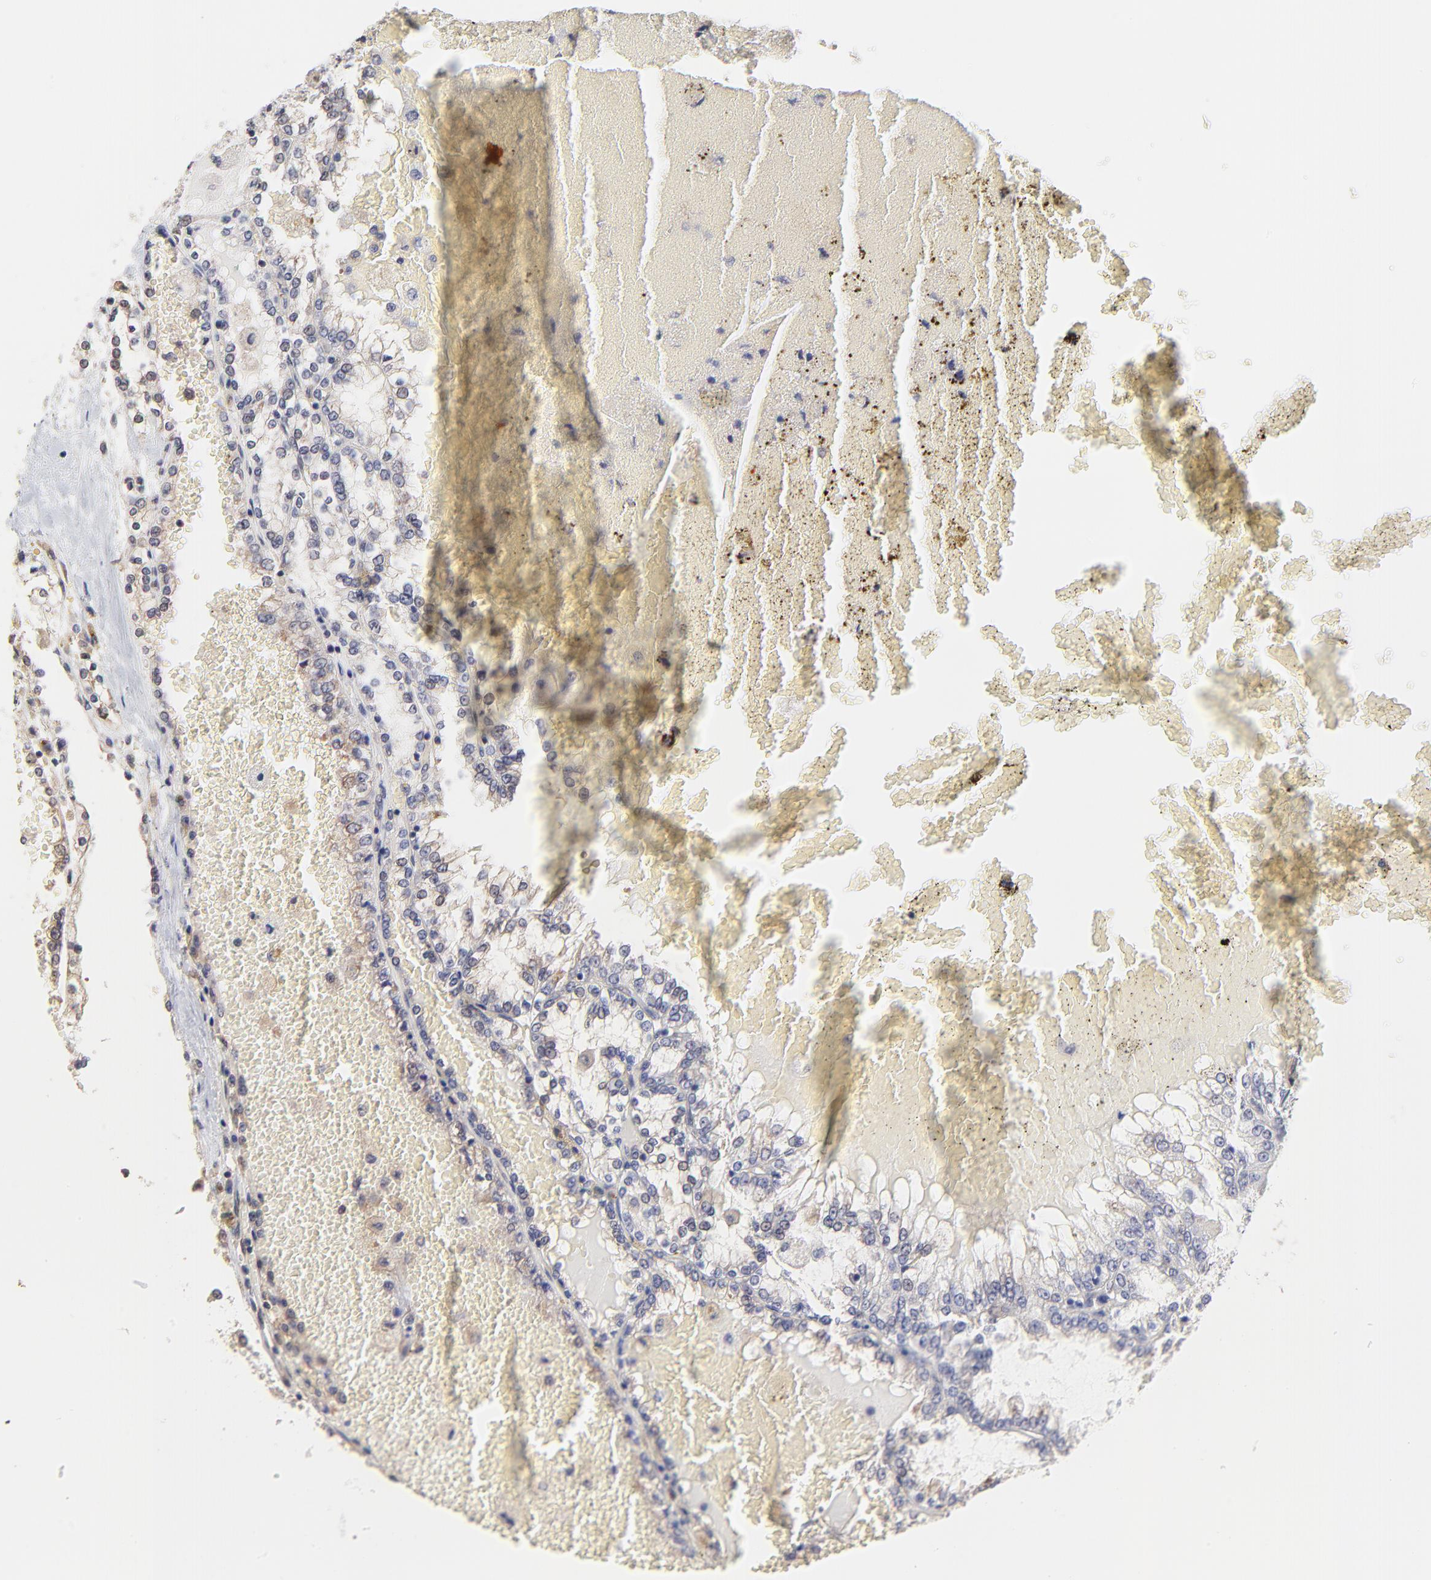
{"staining": {"intensity": "negative", "quantity": "none", "location": "none"}, "tissue": "renal cancer", "cell_type": "Tumor cells", "image_type": "cancer", "snomed": [{"axis": "morphology", "description": "Adenocarcinoma, NOS"}, {"axis": "topography", "description": "Kidney"}], "caption": "Protein analysis of renal adenocarcinoma reveals no significant positivity in tumor cells. (DAB (3,3'-diaminobenzidine) immunohistochemistry (IHC), high magnification).", "gene": "CCT2", "patient": {"sex": "female", "age": 56}}